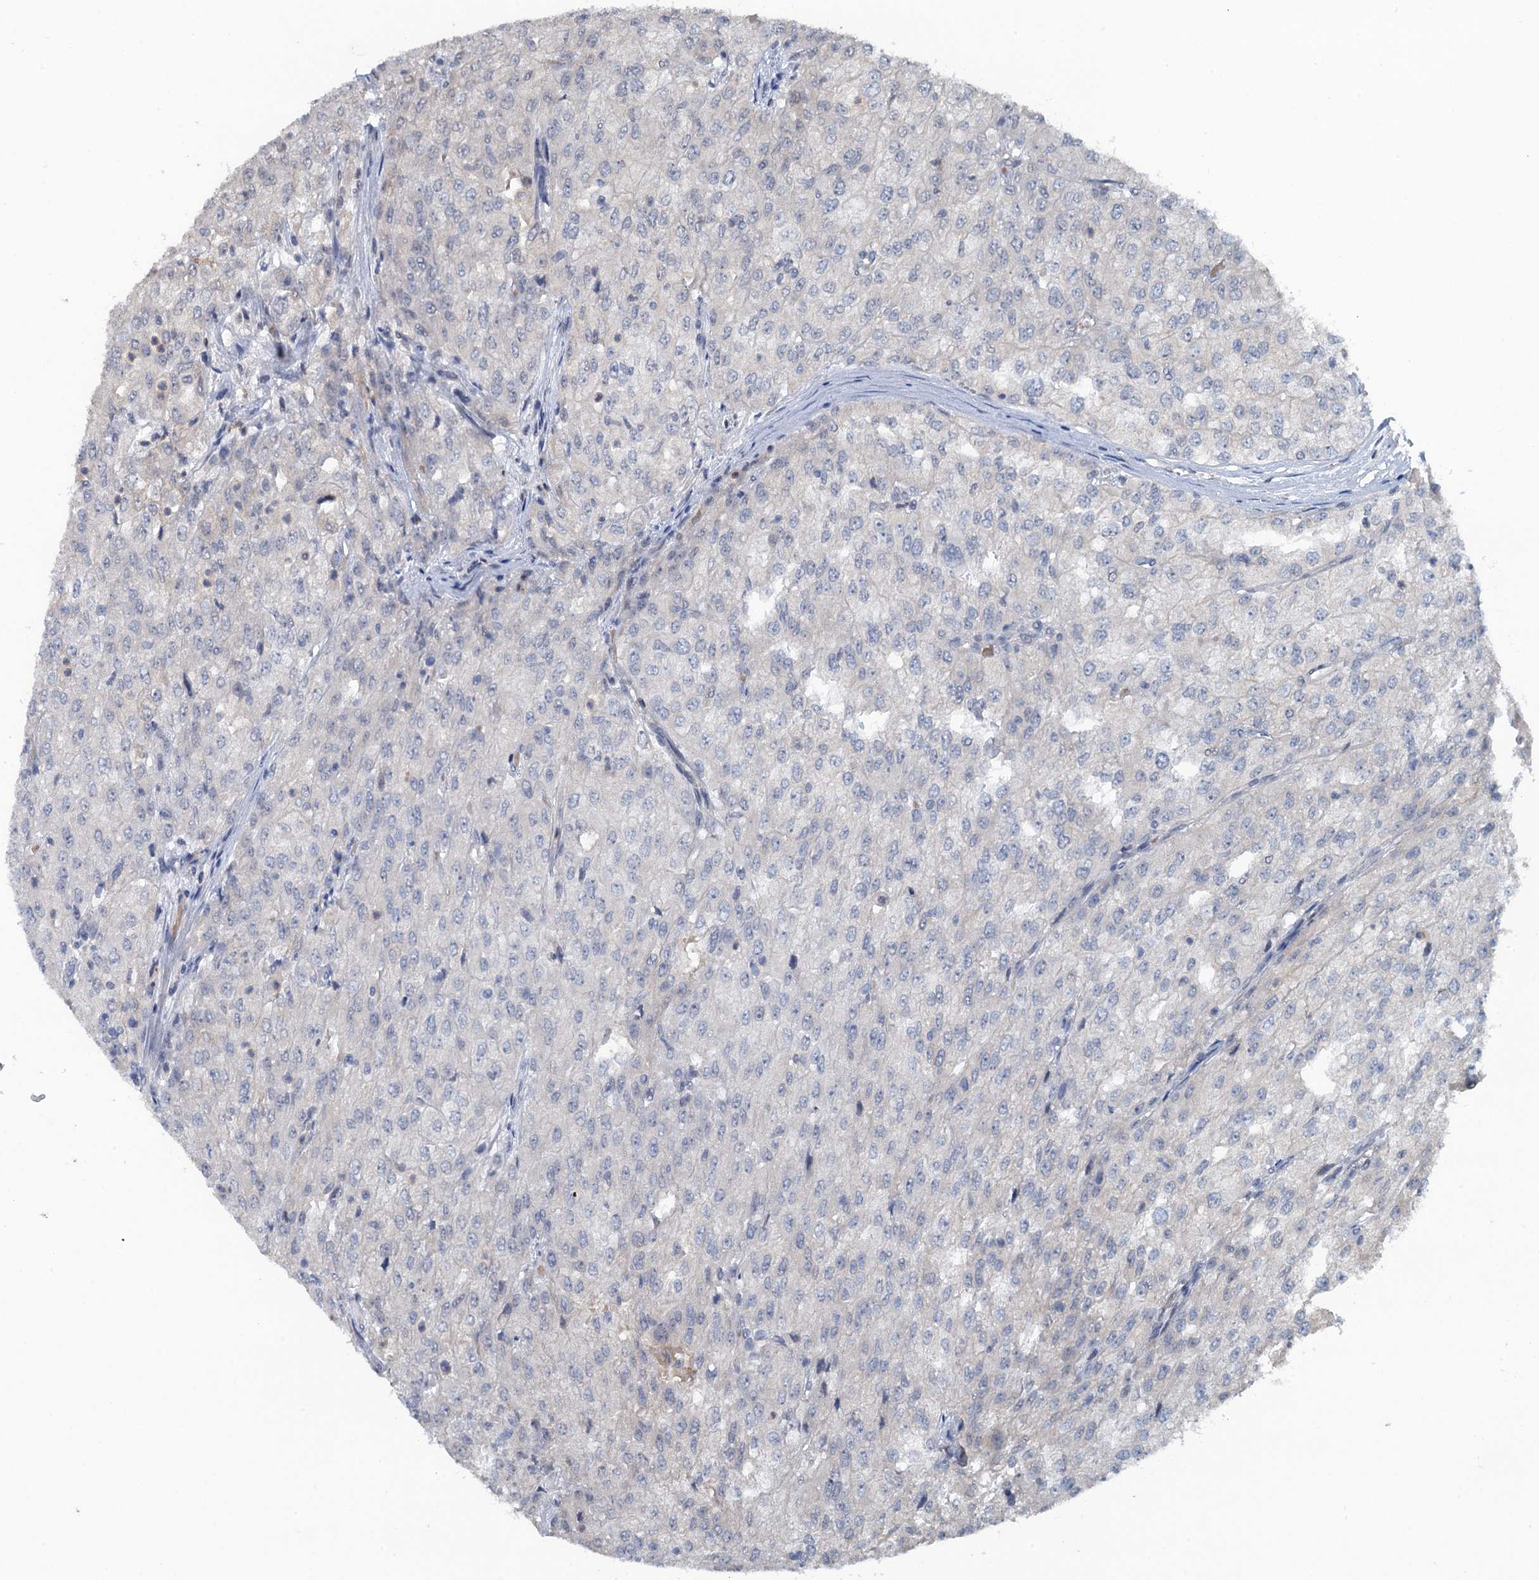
{"staining": {"intensity": "negative", "quantity": "none", "location": "none"}, "tissue": "renal cancer", "cell_type": "Tumor cells", "image_type": "cancer", "snomed": [{"axis": "morphology", "description": "Adenocarcinoma, NOS"}, {"axis": "topography", "description": "Kidney"}], "caption": "A photomicrograph of adenocarcinoma (renal) stained for a protein shows no brown staining in tumor cells. (DAB IHC visualized using brightfield microscopy, high magnification).", "gene": "MYO16", "patient": {"sex": "female", "age": 54}}